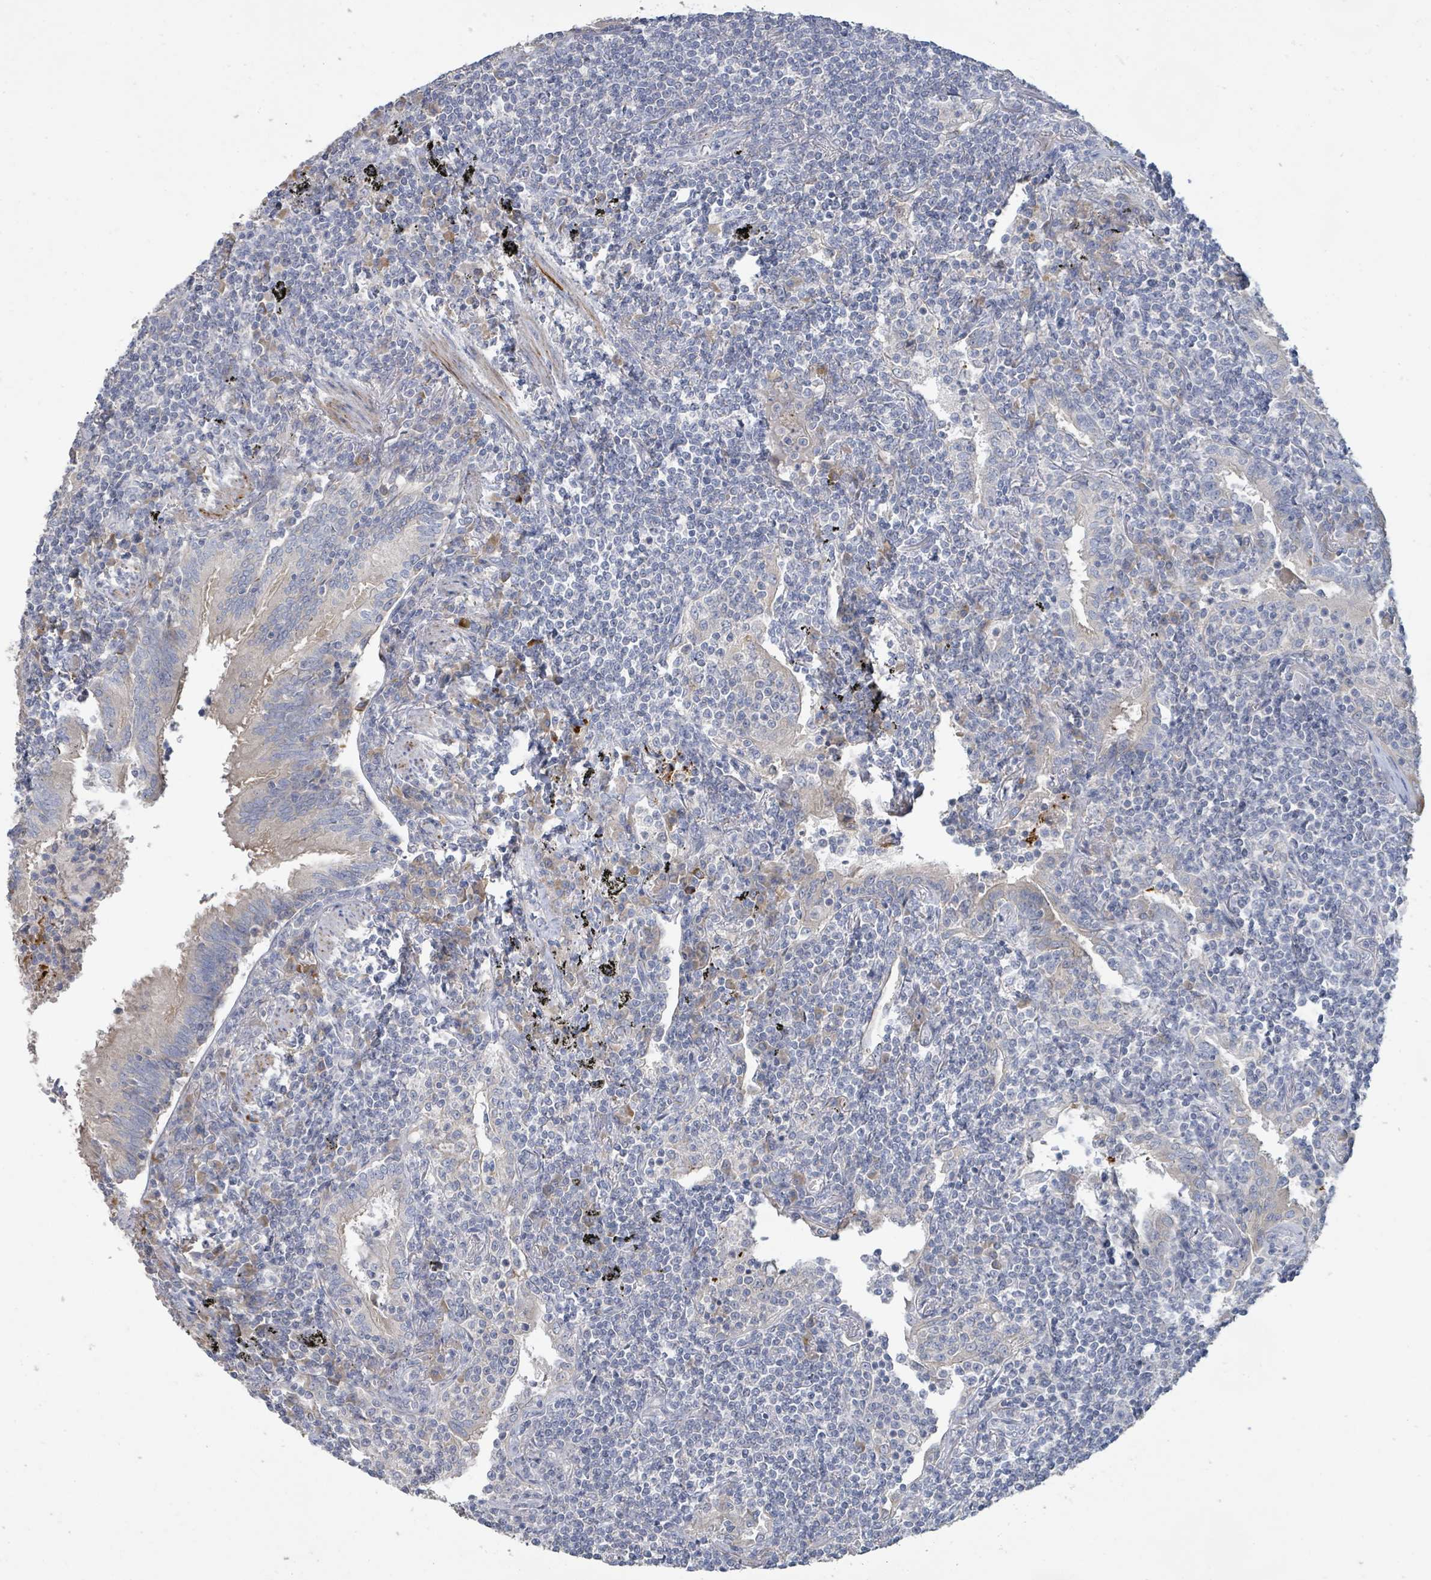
{"staining": {"intensity": "negative", "quantity": "none", "location": "none"}, "tissue": "lymphoma", "cell_type": "Tumor cells", "image_type": "cancer", "snomed": [{"axis": "morphology", "description": "Malignant lymphoma, non-Hodgkin's type, Low grade"}, {"axis": "topography", "description": "Lung"}], "caption": "A photomicrograph of human lymphoma is negative for staining in tumor cells.", "gene": "KCNS2", "patient": {"sex": "female", "age": 71}}